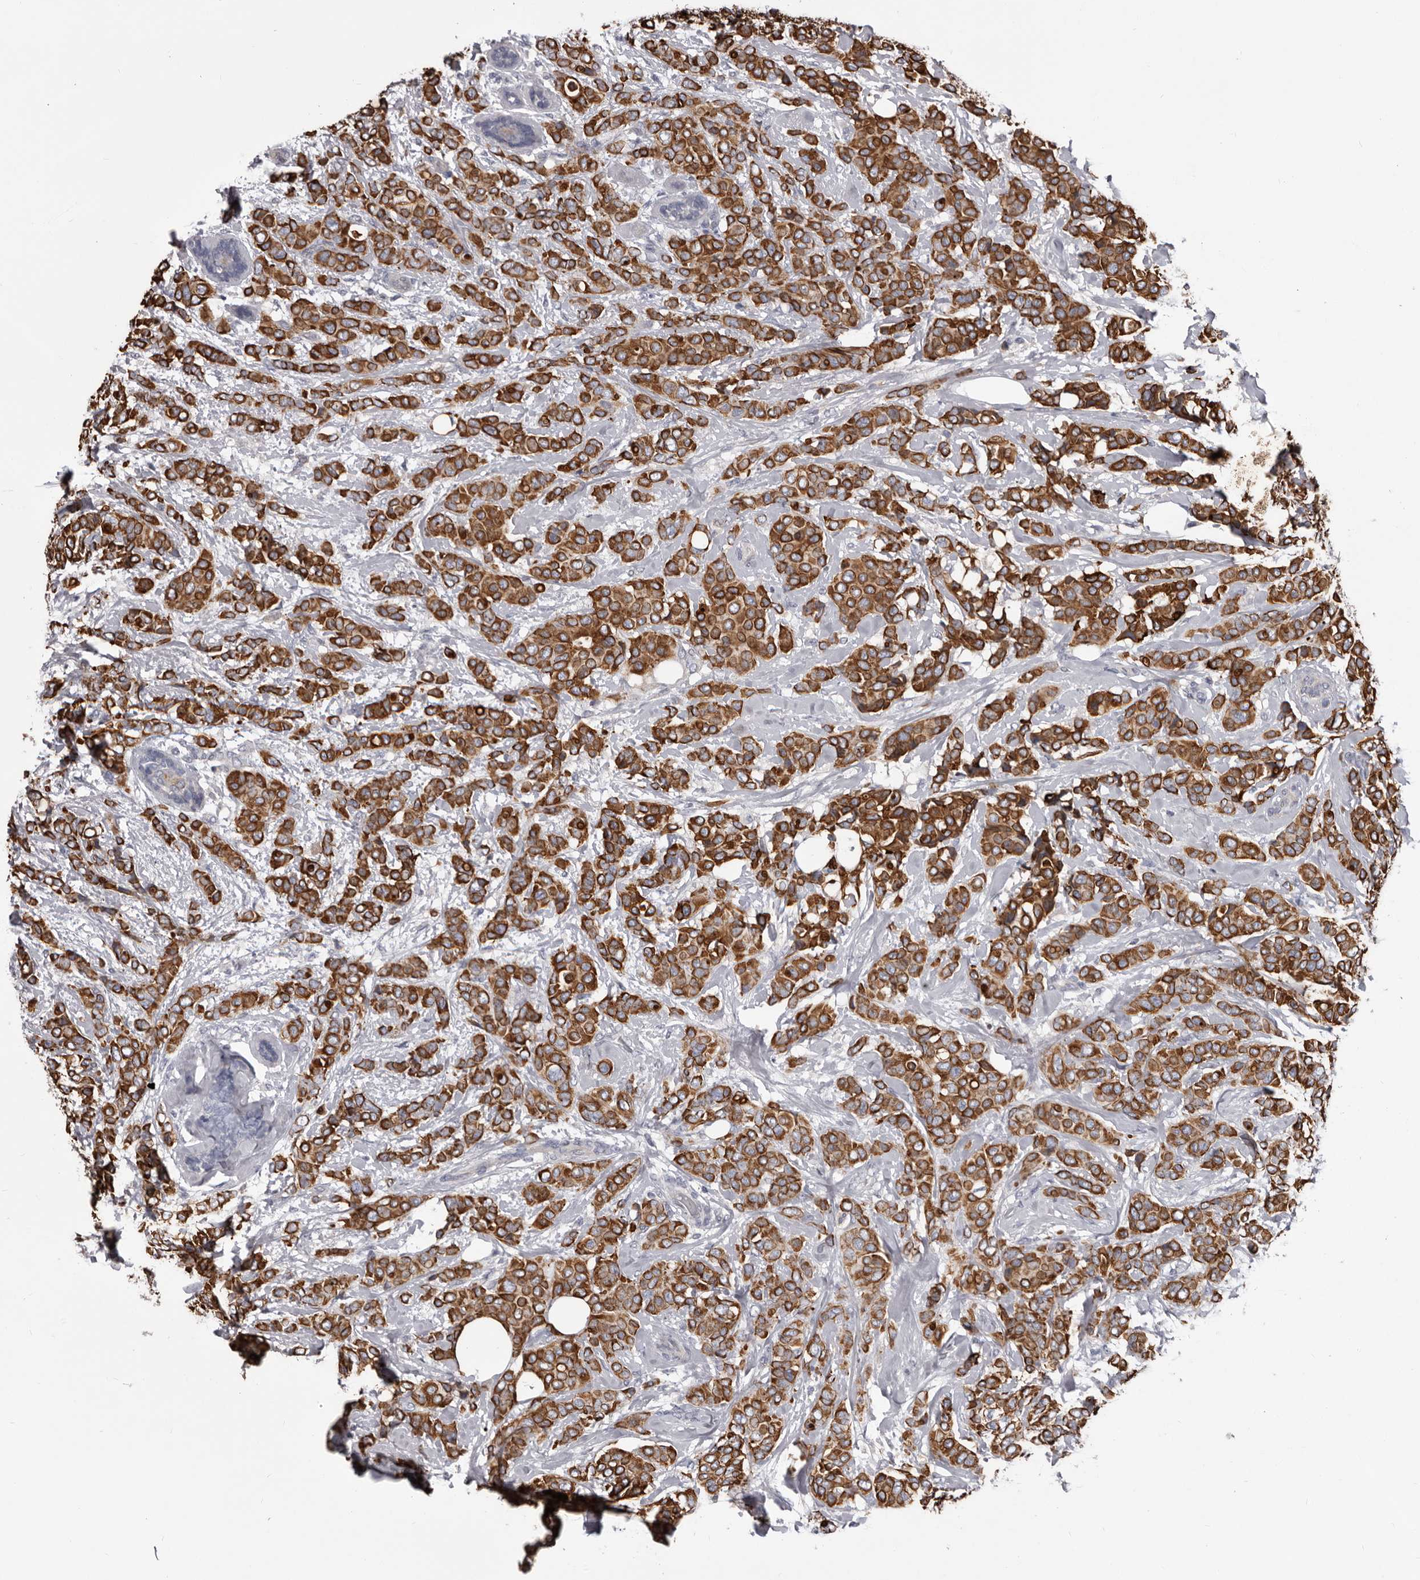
{"staining": {"intensity": "strong", "quantity": ">75%", "location": "cytoplasmic/membranous"}, "tissue": "breast cancer", "cell_type": "Tumor cells", "image_type": "cancer", "snomed": [{"axis": "morphology", "description": "Lobular carcinoma"}, {"axis": "topography", "description": "Breast"}], "caption": "Breast cancer stained with DAB (3,3'-diaminobenzidine) immunohistochemistry (IHC) shows high levels of strong cytoplasmic/membranous staining in approximately >75% of tumor cells.", "gene": "LPAR6", "patient": {"sex": "female", "age": 51}}